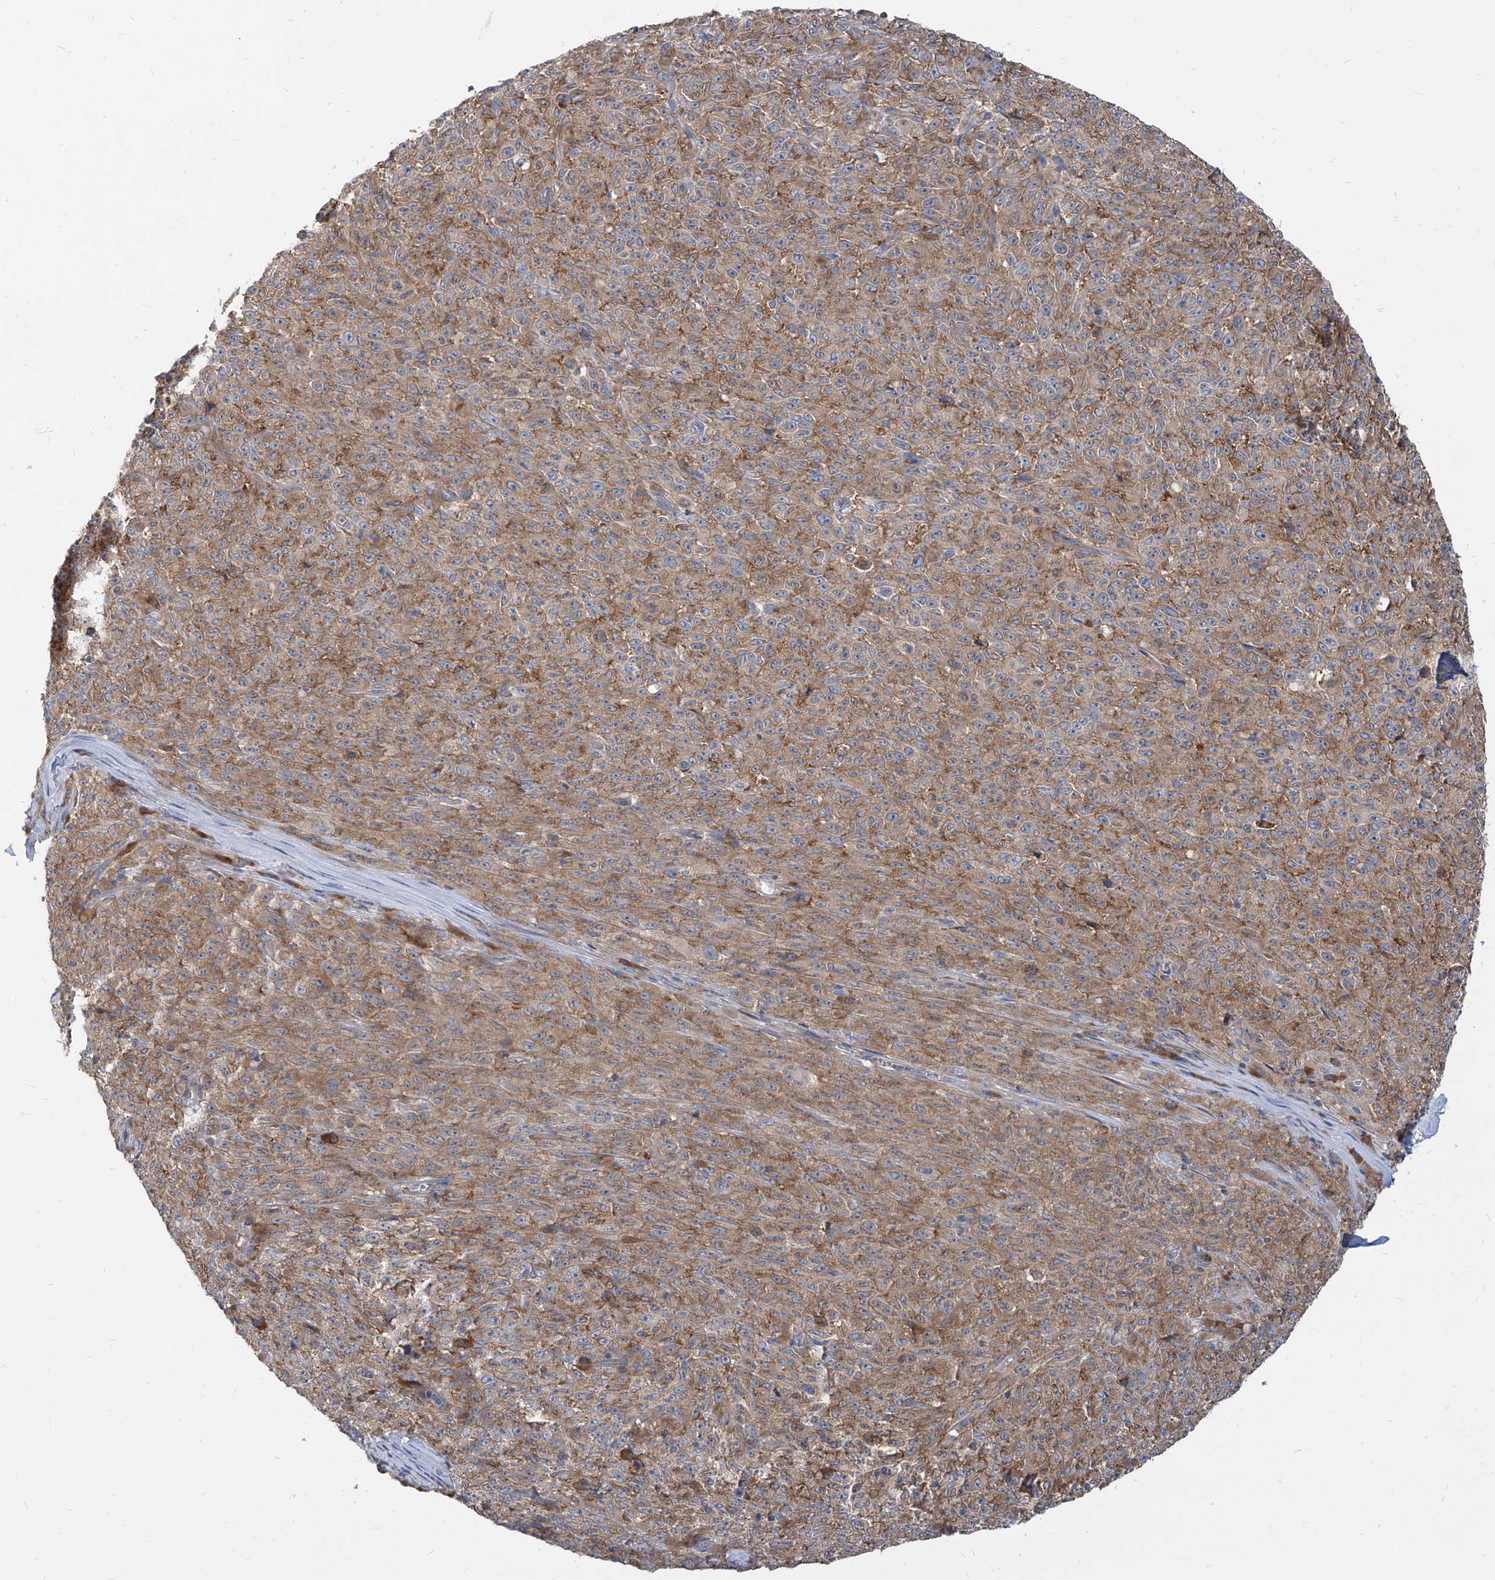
{"staining": {"intensity": "moderate", "quantity": ">75%", "location": "cytoplasmic/membranous"}, "tissue": "melanoma", "cell_type": "Tumor cells", "image_type": "cancer", "snomed": [{"axis": "morphology", "description": "Malignant melanoma, NOS"}, {"axis": "topography", "description": "Skin"}], "caption": "Immunohistochemical staining of human melanoma demonstrates medium levels of moderate cytoplasmic/membranous protein expression in about >75% of tumor cells.", "gene": "FAM83B", "patient": {"sex": "female", "age": 82}}